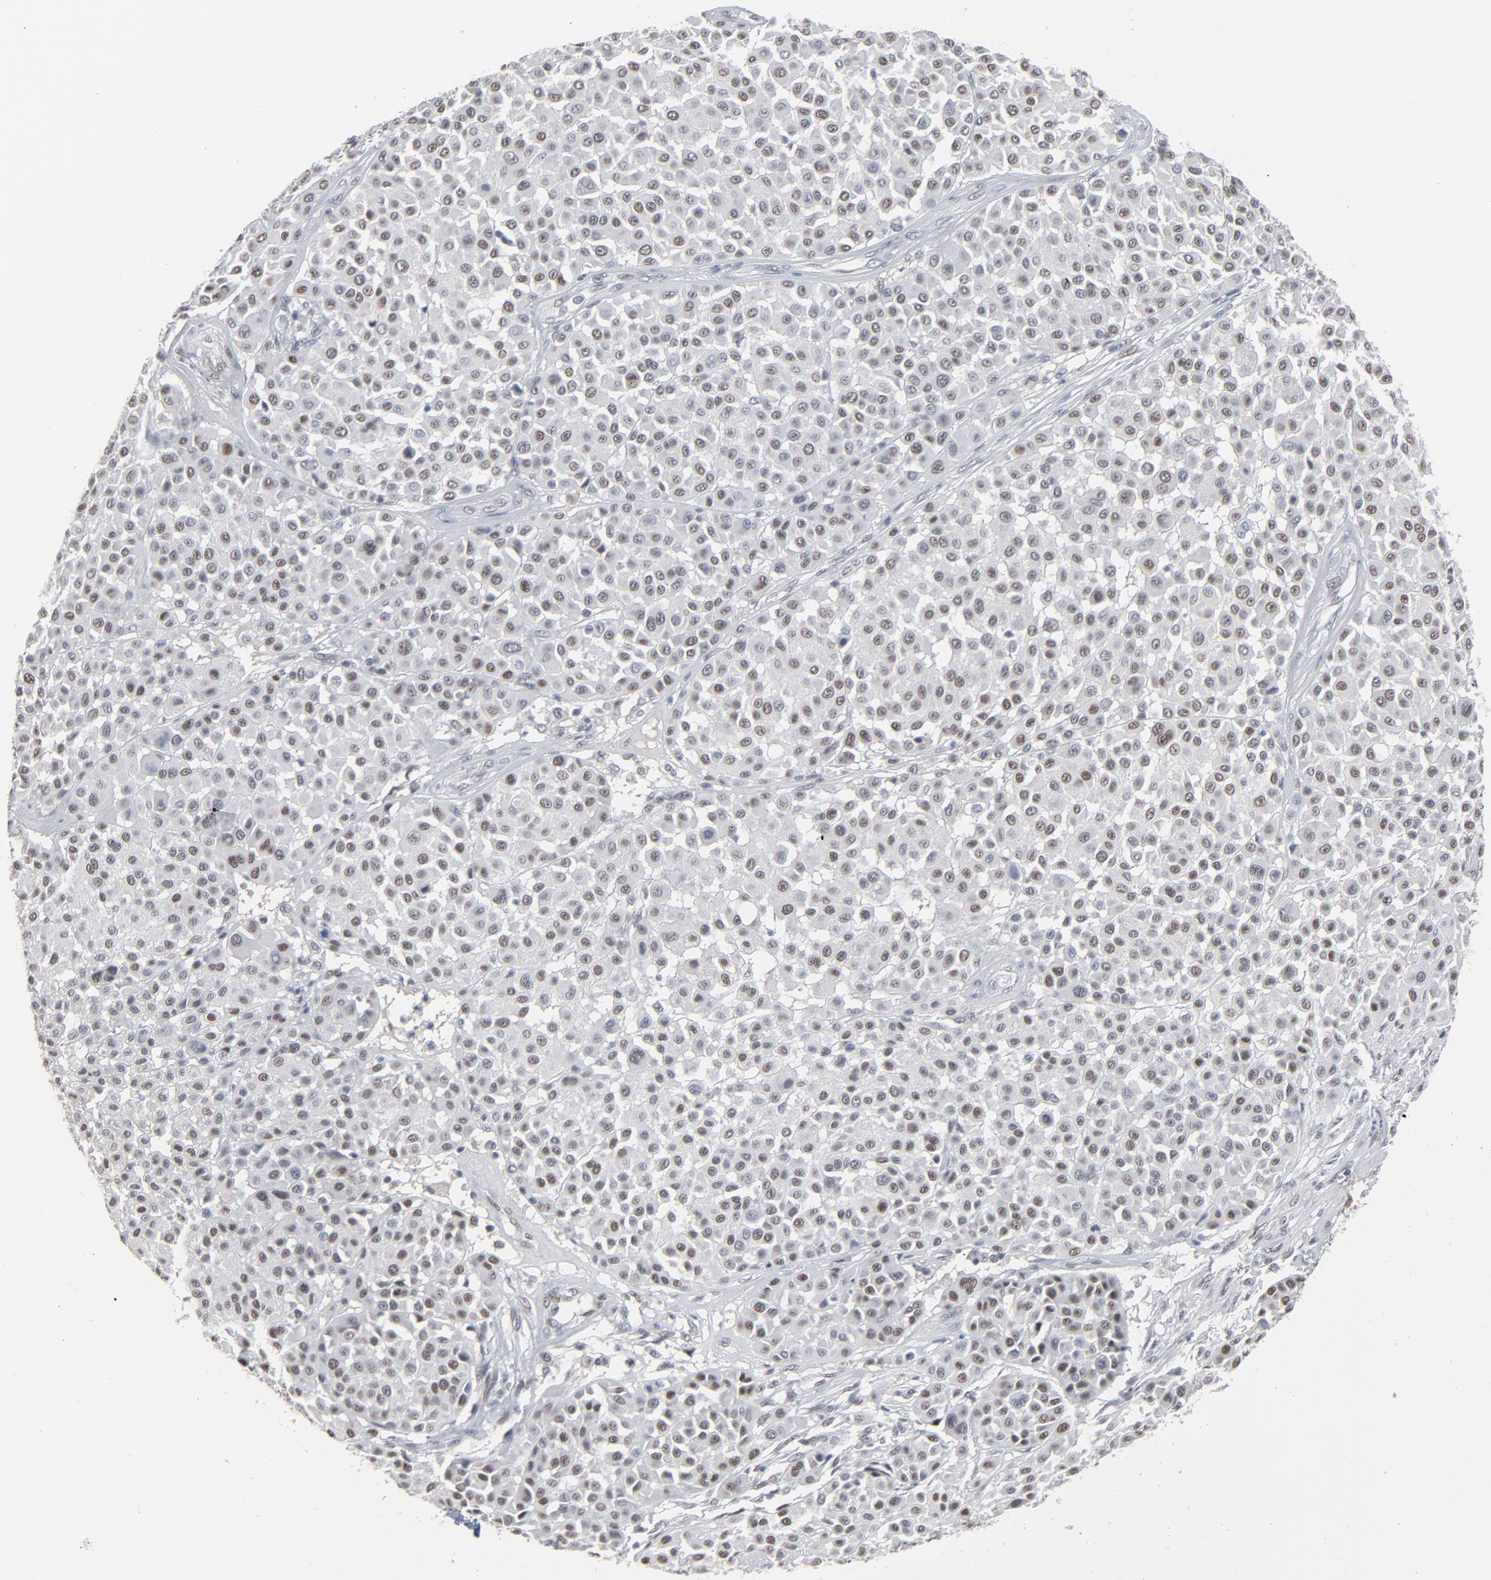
{"staining": {"intensity": "weak", "quantity": "25%-75%", "location": "nuclear"}, "tissue": "melanoma", "cell_type": "Tumor cells", "image_type": "cancer", "snomed": [{"axis": "morphology", "description": "Malignant melanoma, Metastatic site"}, {"axis": "topography", "description": "Soft tissue"}], "caption": "The immunohistochemical stain shows weak nuclear staining in tumor cells of melanoma tissue.", "gene": "ATF7", "patient": {"sex": "male", "age": 41}}